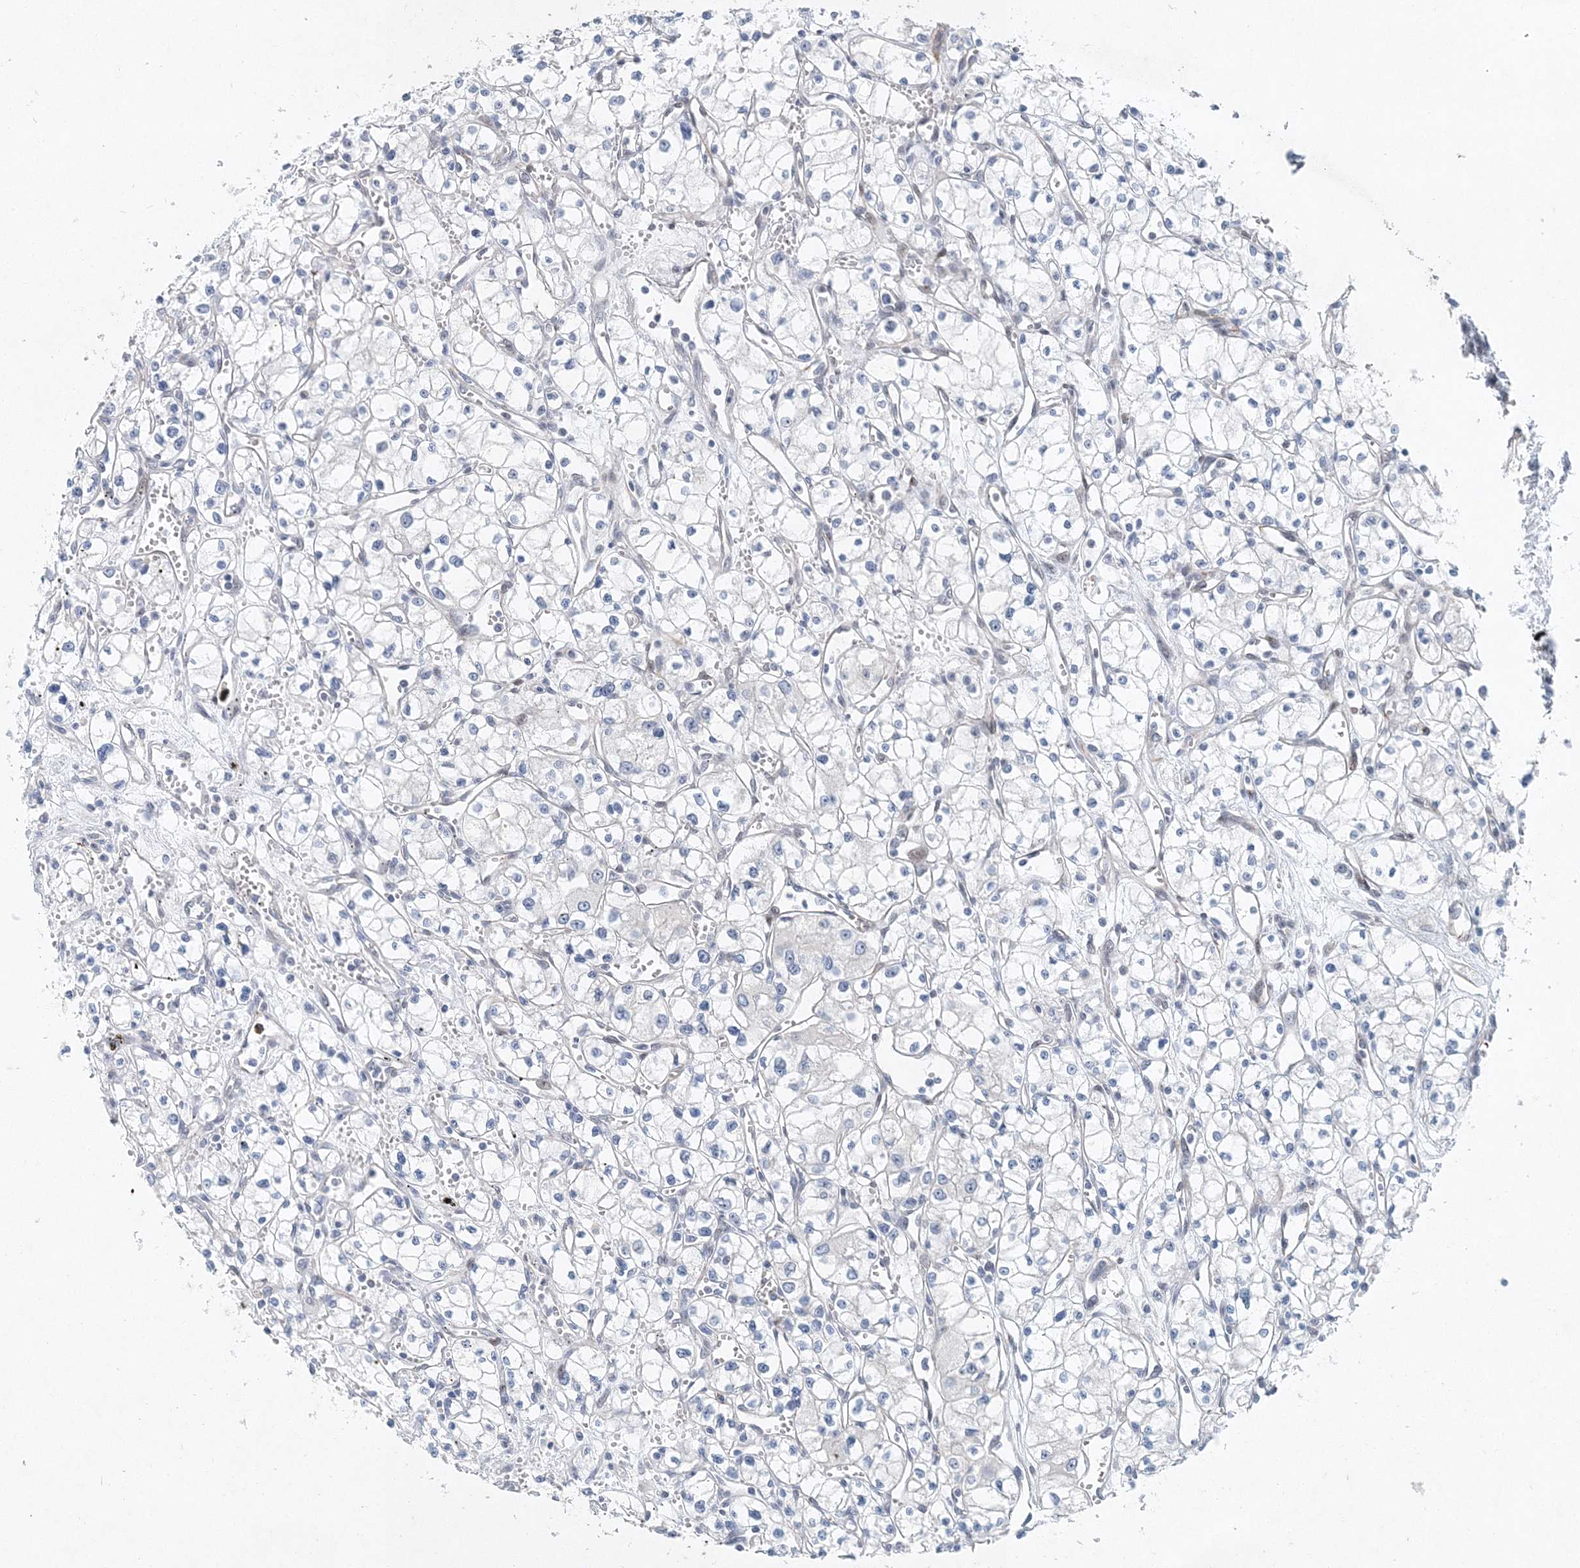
{"staining": {"intensity": "negative", "quantity": "none", "location": "none"}, "tissue": "renal cancer", "cell_type": "Tumor cells", "image_type": "cancer", "snomed": [{"axis": "morphology", "description": "Adenocarcinoma, NOS"}, {"axis": "topography", "description": "Kidney"}], "caption": "The photomicrograph exhibits no significant staining in tumor cells of adenocarcinoma (renal).", "gene": "UIMC1", "patient": {"sex": "male", "age": 59}}